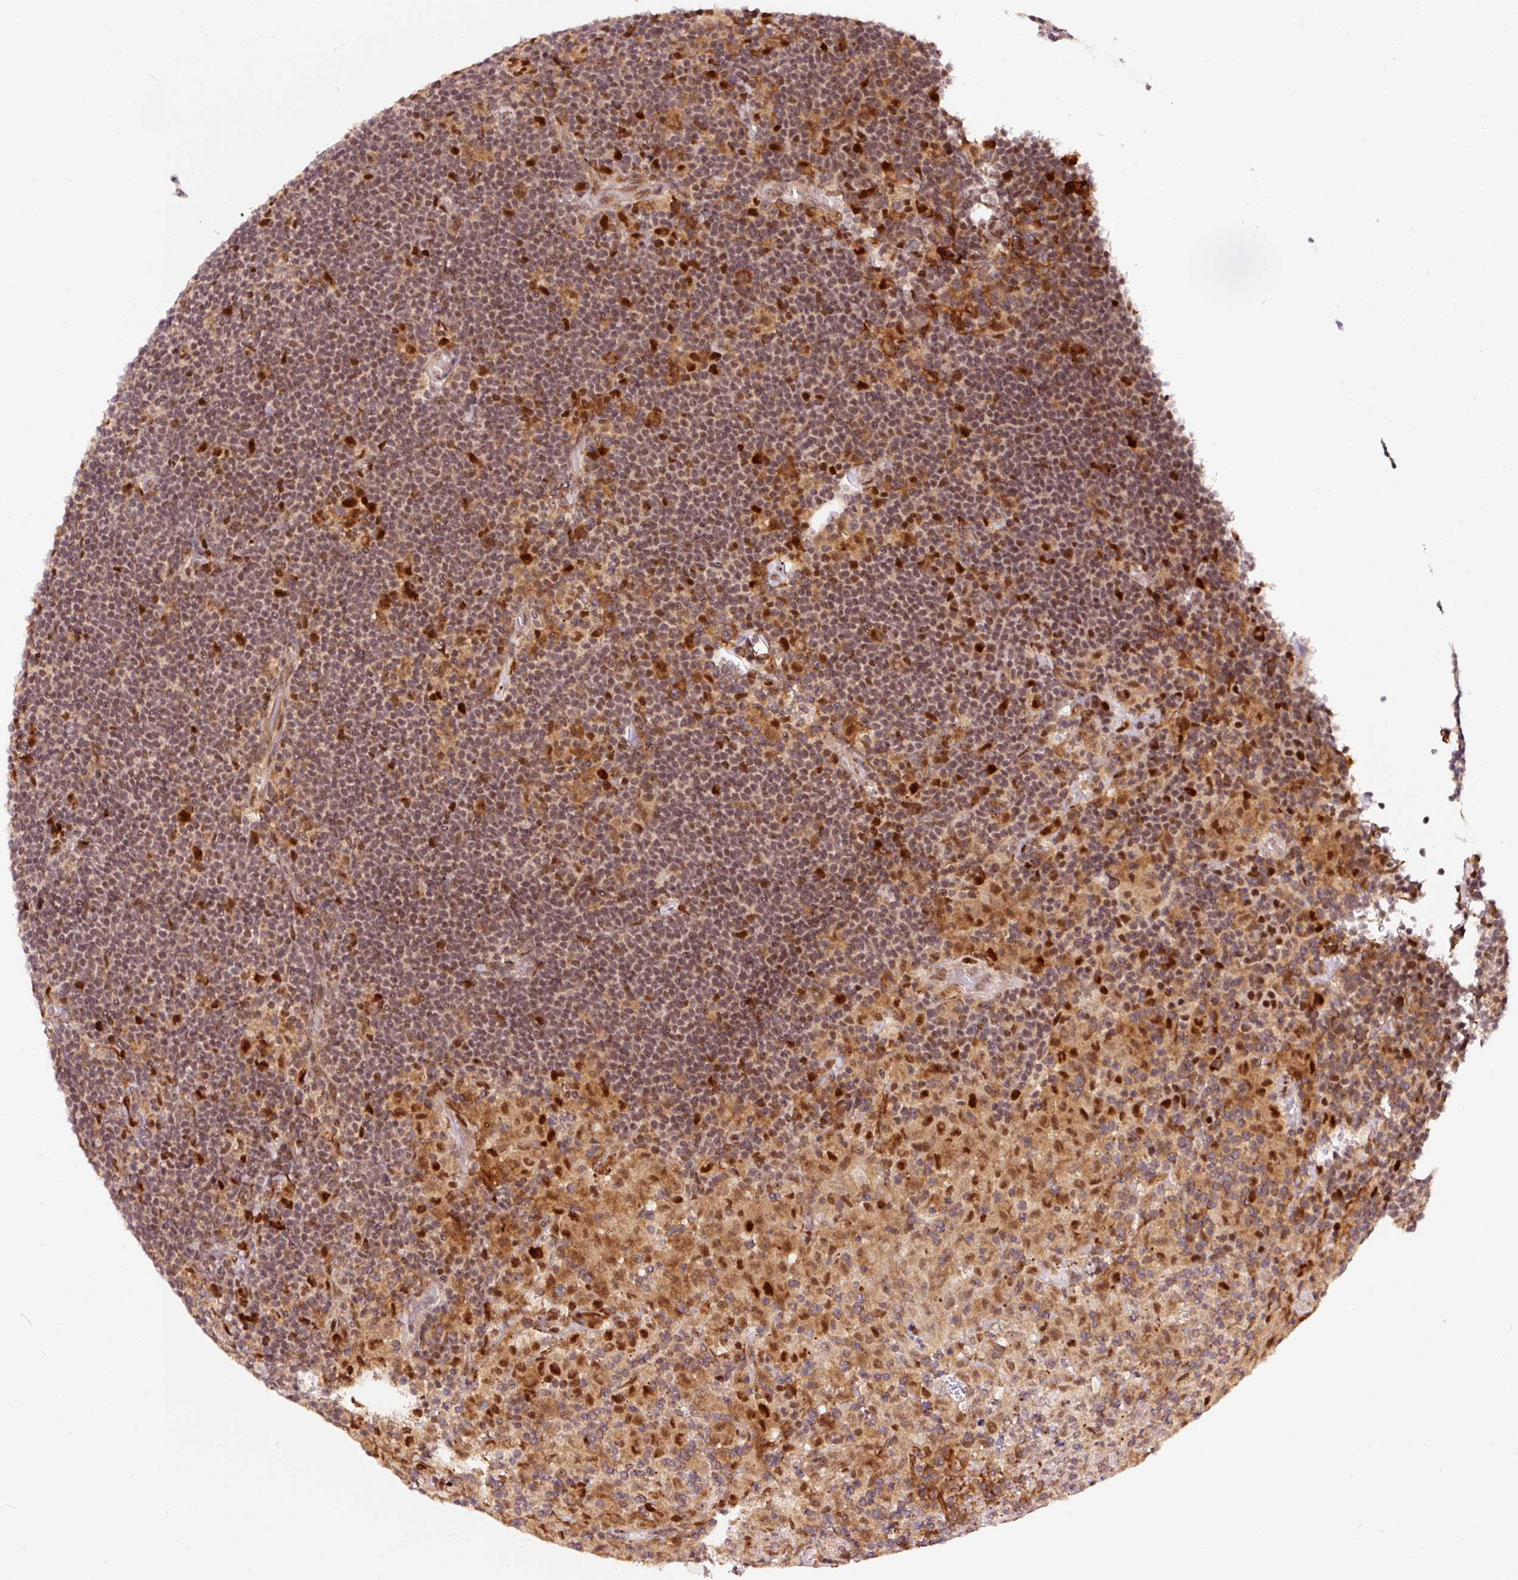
{"staining": {"intensity": "moderate", "quantity": ">75%", "location": "cytoplasmic/membranous,nuclear"}, "tissue": "lymphoma", "cell_type": "Tumor cells", "image_type": "cancer", "snomed": [{"axis": "morphology", "description": "Hodgkin's disease, NOS"}, {"axis": "topography", "description": "Lymph node"}], "caption": "IHC histopathology image of neoplastic tissue: lymphoma stained using immunohistochemistry demonstrates medium levels of moderate protein expression localized specifically in the cytoplasmic/membranous and nuclear of tumor cells, appearing as a cytoplasmic/membranous and nuclear brown color.", "gene": "RFC4", "patient": {"sex": "female", "age": 57}}